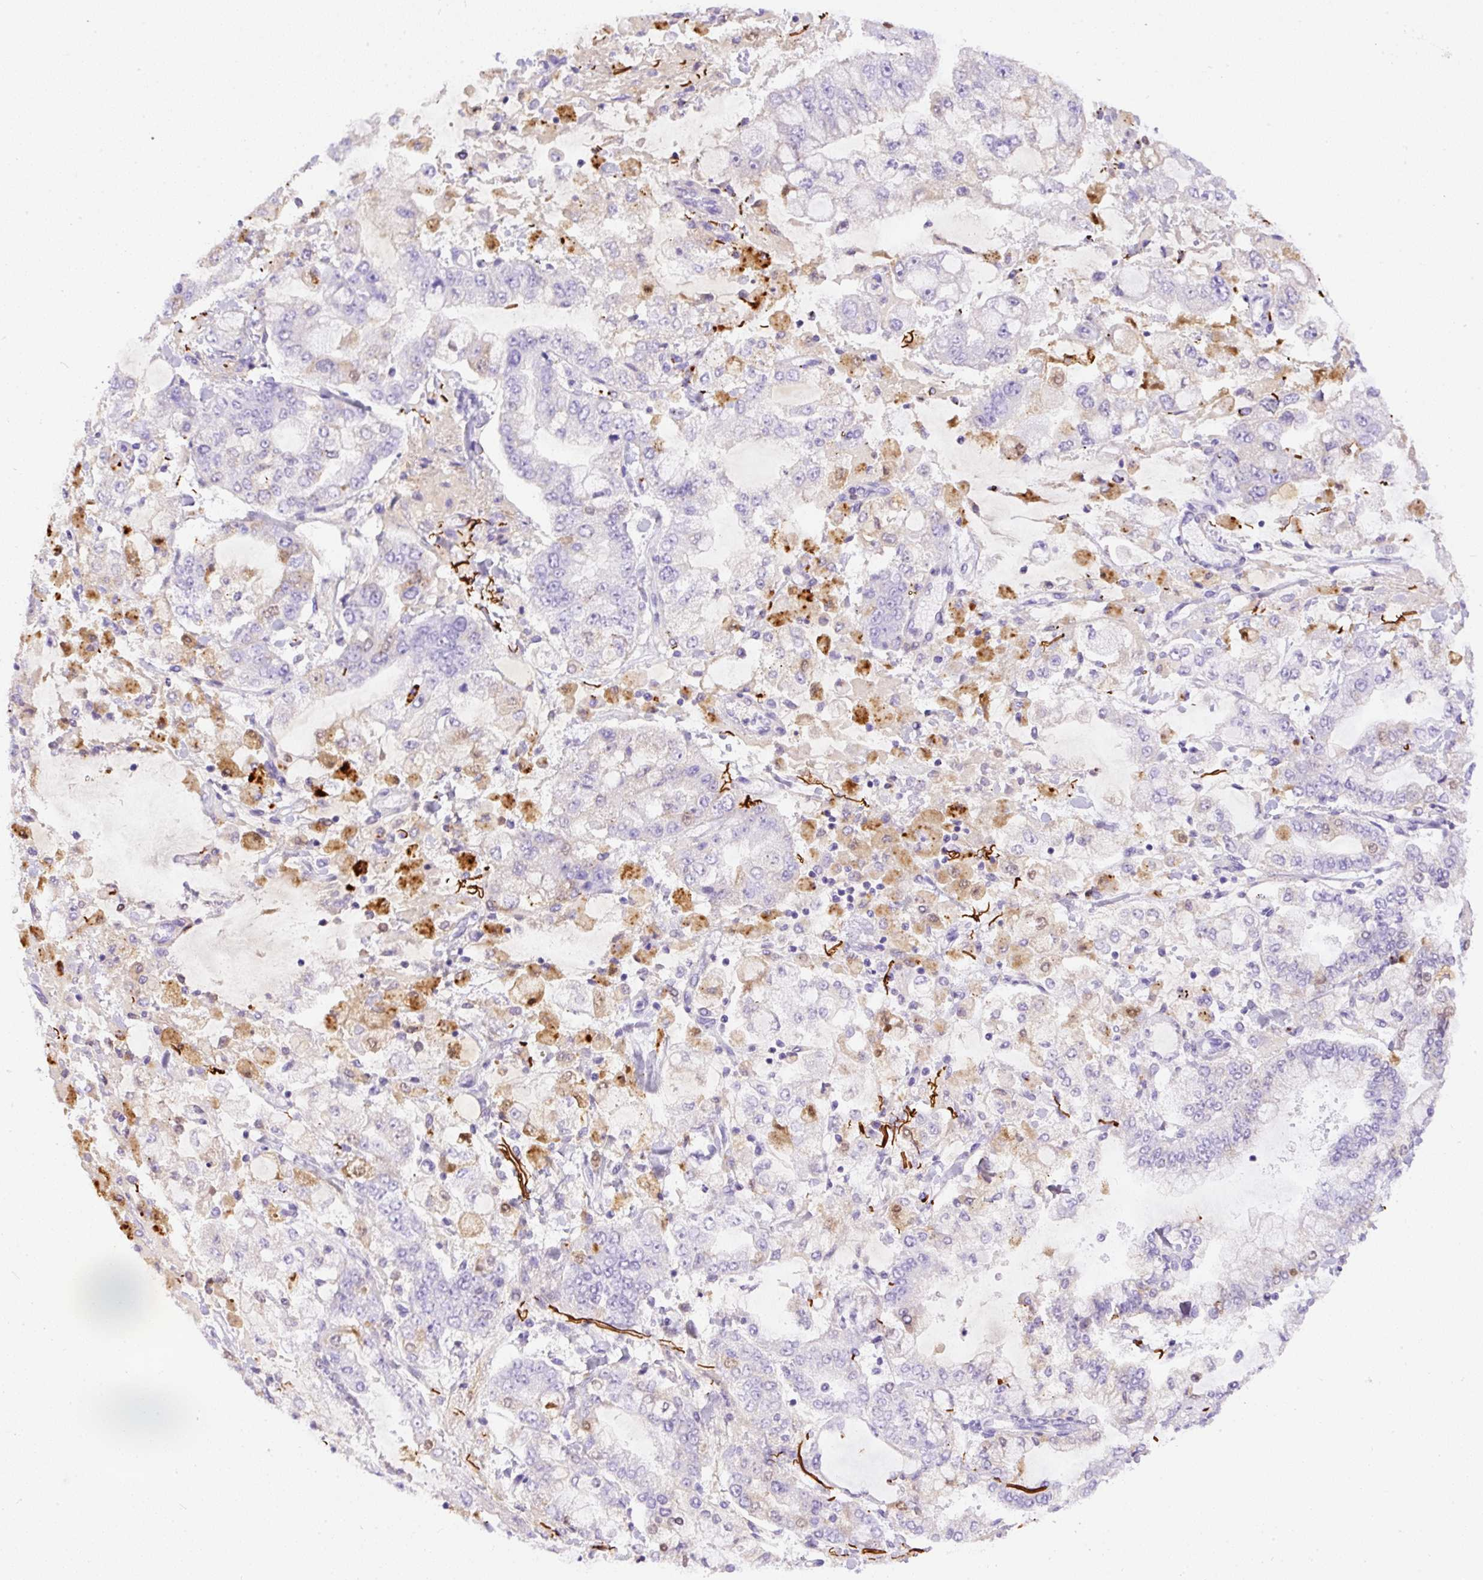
{"staining": {"intensity": "negative", "quantity": "none", "location": "none"}, "tissue": "stomach cancer", "cell_type": "Tumor cells", "image_type": "cancer", "snomed": [{"axis": "morphology", "description": "Normal tissue, NOS"}, {"axis": "morphology", "description": "Adenocarcinoma, NOS"}, {"axis": "topography", "description": "Stomach, upper"}, {"axis": "topography", "description": "Stomach"}], "caption": "An immunohistochemistry (IHC) micrograph of stomach cancer is shown. There is no staining in tumor cells of stomach cancer.", "gene": "APCS", "patient": {"sex": "male", "age": 76}}